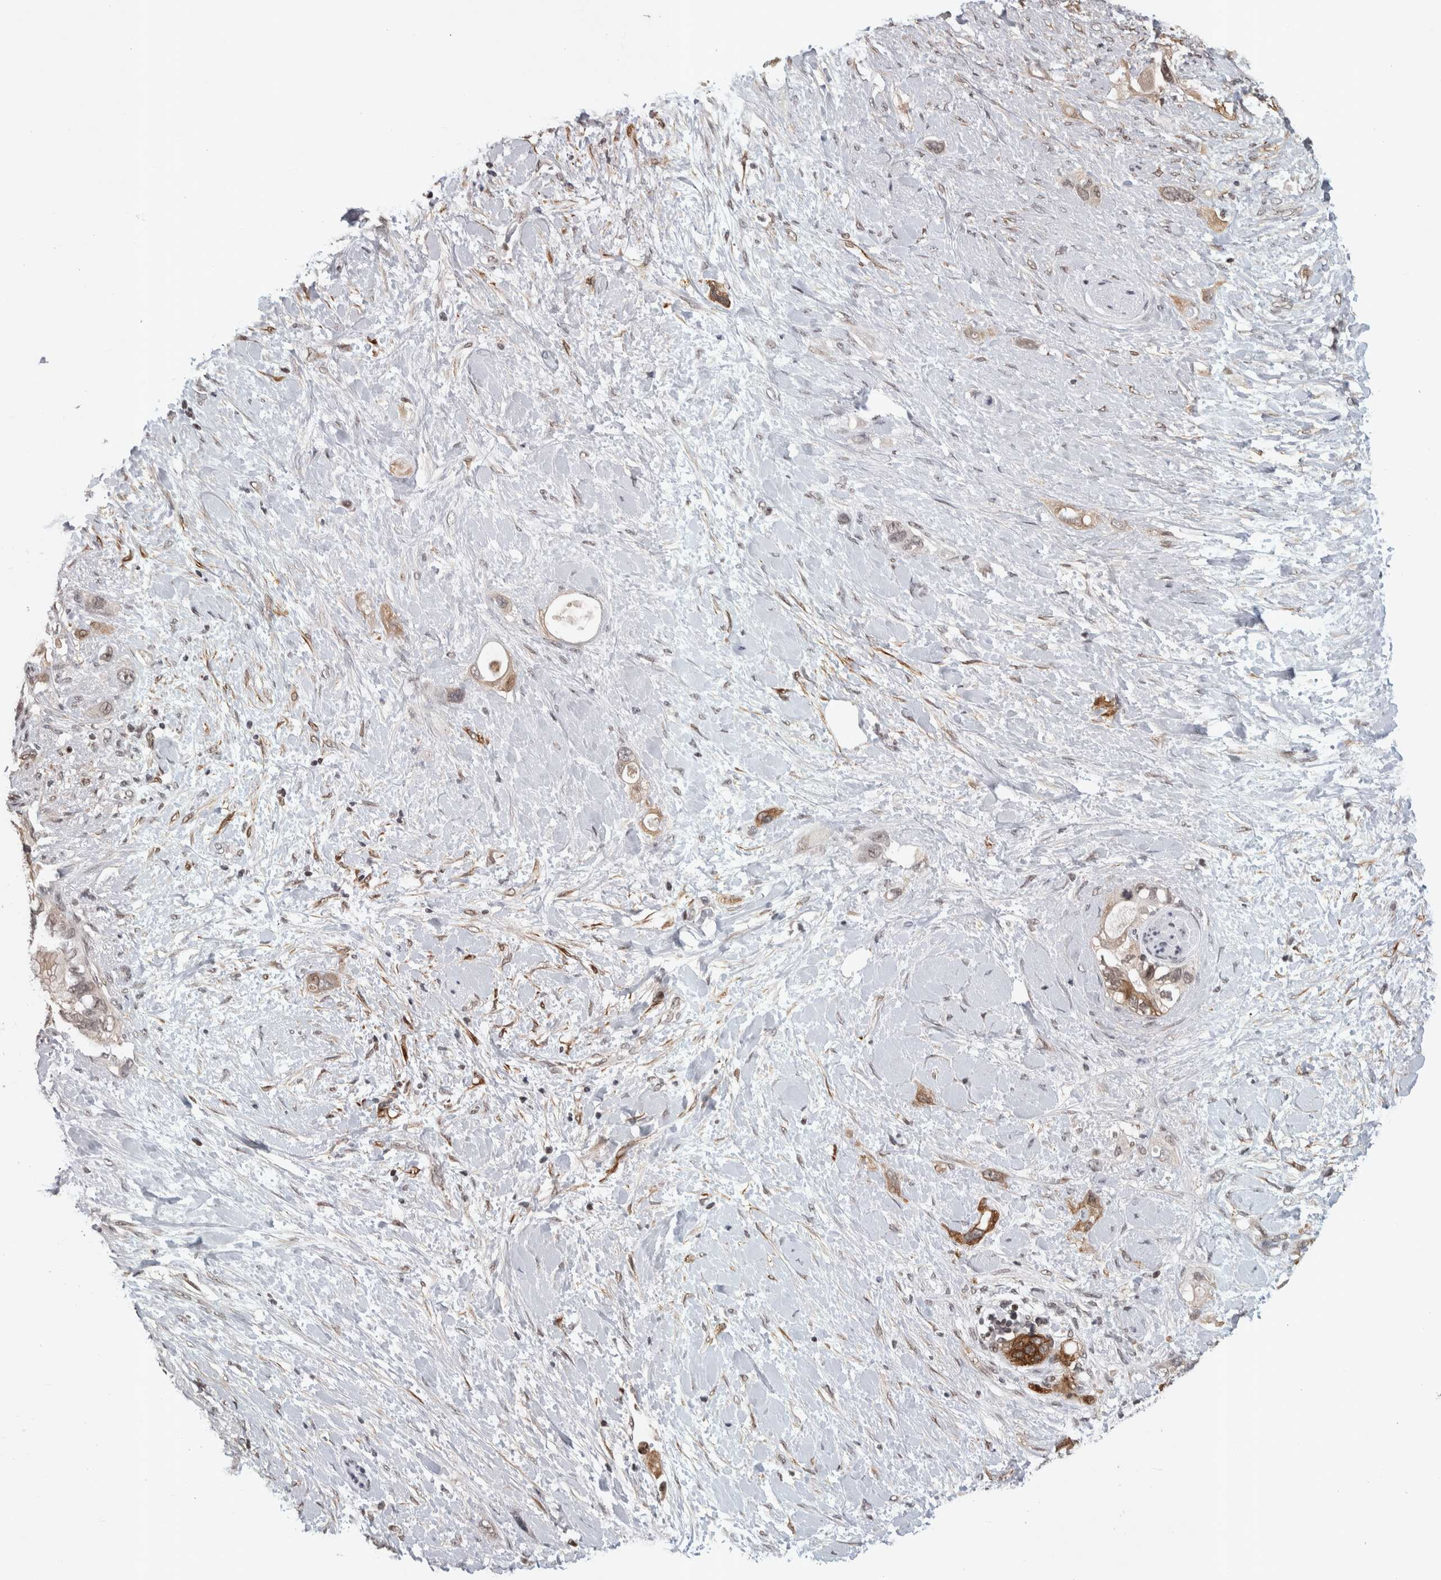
{"staining": {"intensity": "moderate", "quantity": ">75%", "location": "cytoplasmic/membranous,nuclear"}, "tissue": "pancreatic cancer", "cell_type": "Tumor cells", "image_type": "cancer", "snomed": [{"axis": "morphology", "description": "Adenocarcinoma, NOS"}, {"axis": "topography", "description": "Pancreas"}], "caption": "This histopathology image demonstrates immunohistochemistry staining of human adenocarcinoma (pancreatic), with medium moderate cytoplasmic/membranous and nuclear positivity in about >75% of tumor cells.", "gene": "ZSCAN21", "patient": {"sex": "female", "age": 56}}